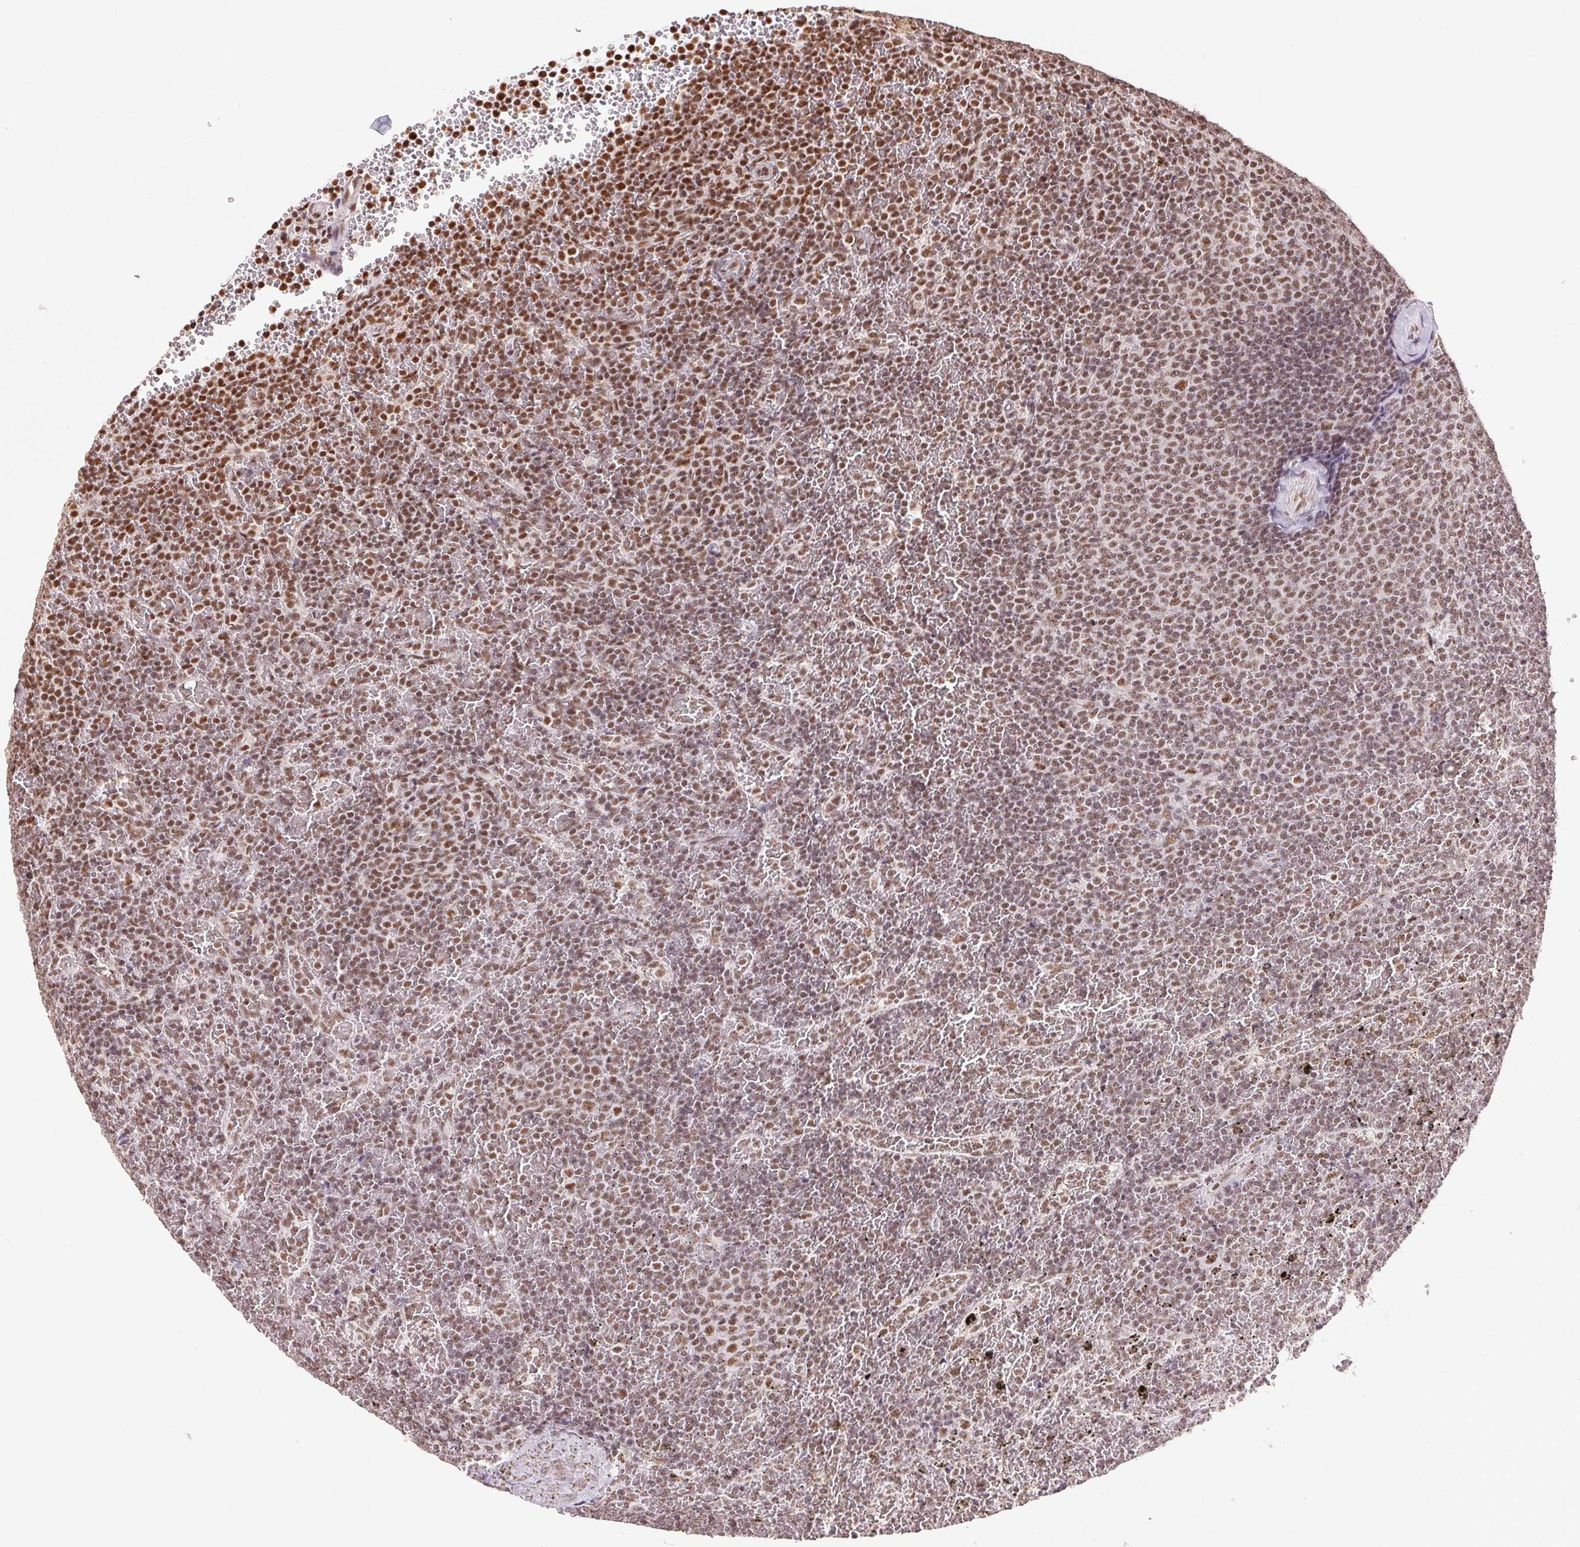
{"staining": {"intensity": "moderate", "quantity": ">75%", "location": "nuclear"}, "tissue": "lymphoma", "cell_type": "Tumor cells", "image_type": "cancer", "snomed": [{"axis": "morphology", "description": "Malignant lymphoma, non-Hodgkin's type, Low grade"}, {"axis": "topography", "description": "Spleen"}], "caption": "Protein analysis of malignant lymphoma, non-Hodgkin's type (low-grade) tissue exhibits moderate nuclear expression in approximately >75% of tumor cells.", "gene": "IK", "patient": {"sex": "female", "age": 77}}